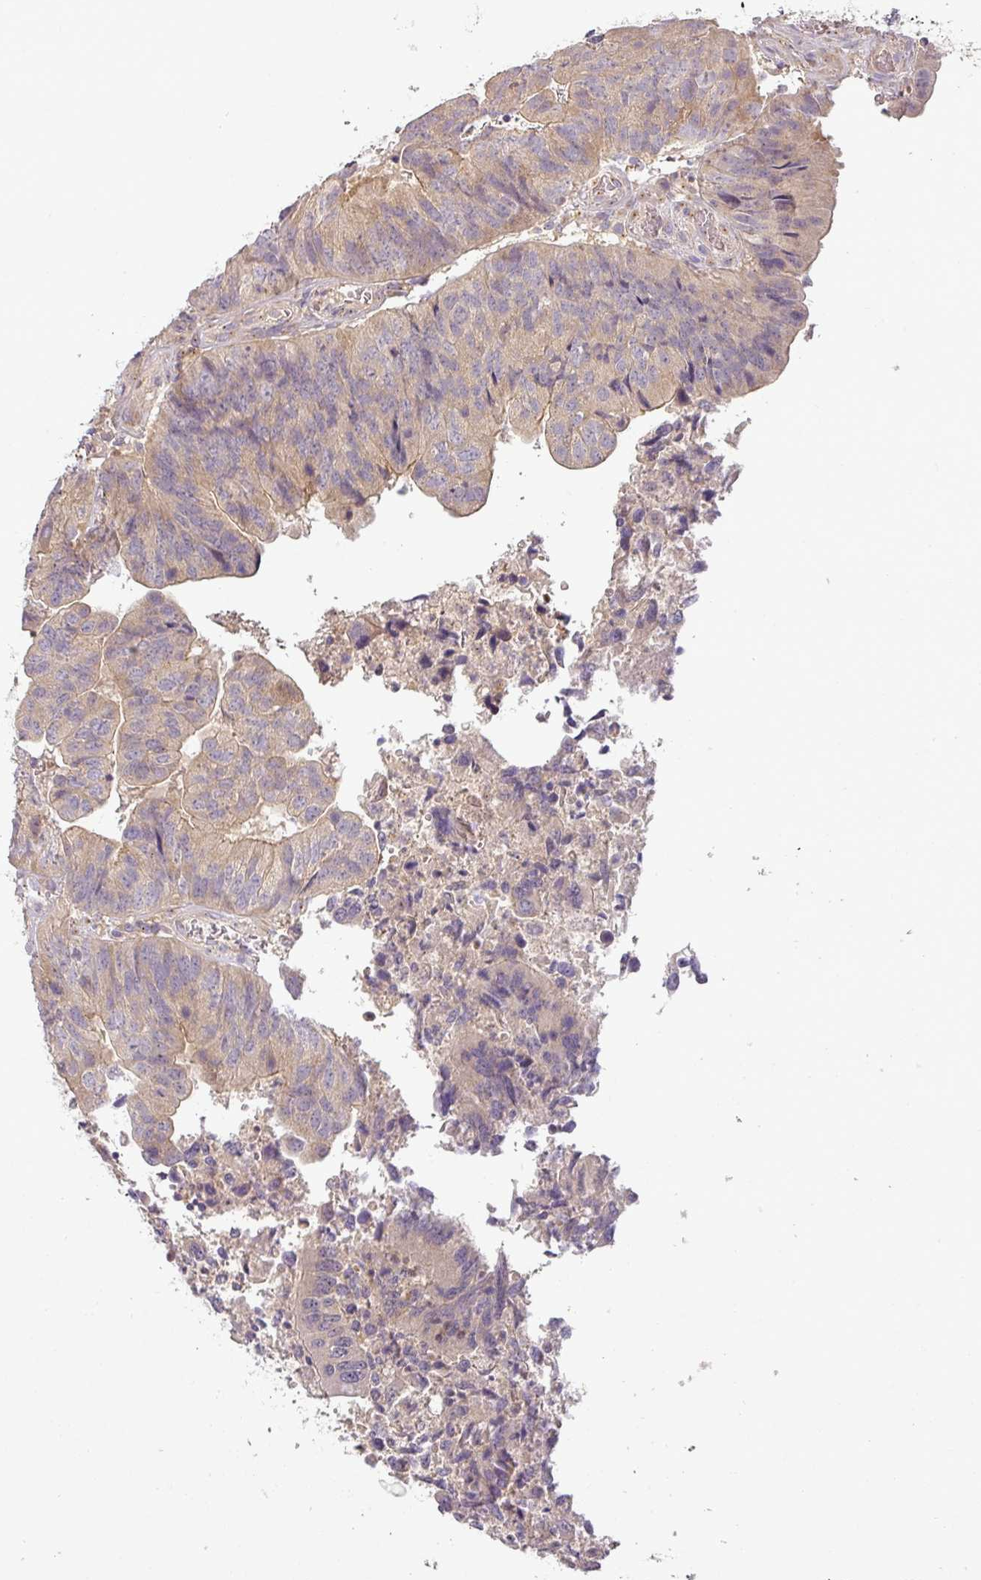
{"staining": {"intensity": "weak", "quantity": "<25%", "location": "cytoplasmic/membranous"}, "tissue": "colorectal cancer", "cell_type": "Tumor cells", "image_type": "cancer", "snomed": [{"axis": "morphology", "description": "Adenocarcinoma, NOS"}, {"axis": "topography", "description": "Colon"}], "caption": "Micrograph shows no significant protein positivity in tumor cells of colorectal cancer (adenocarcinoma).", "gene": "NIN", "patient": {"sex": "female", "age": 67}}